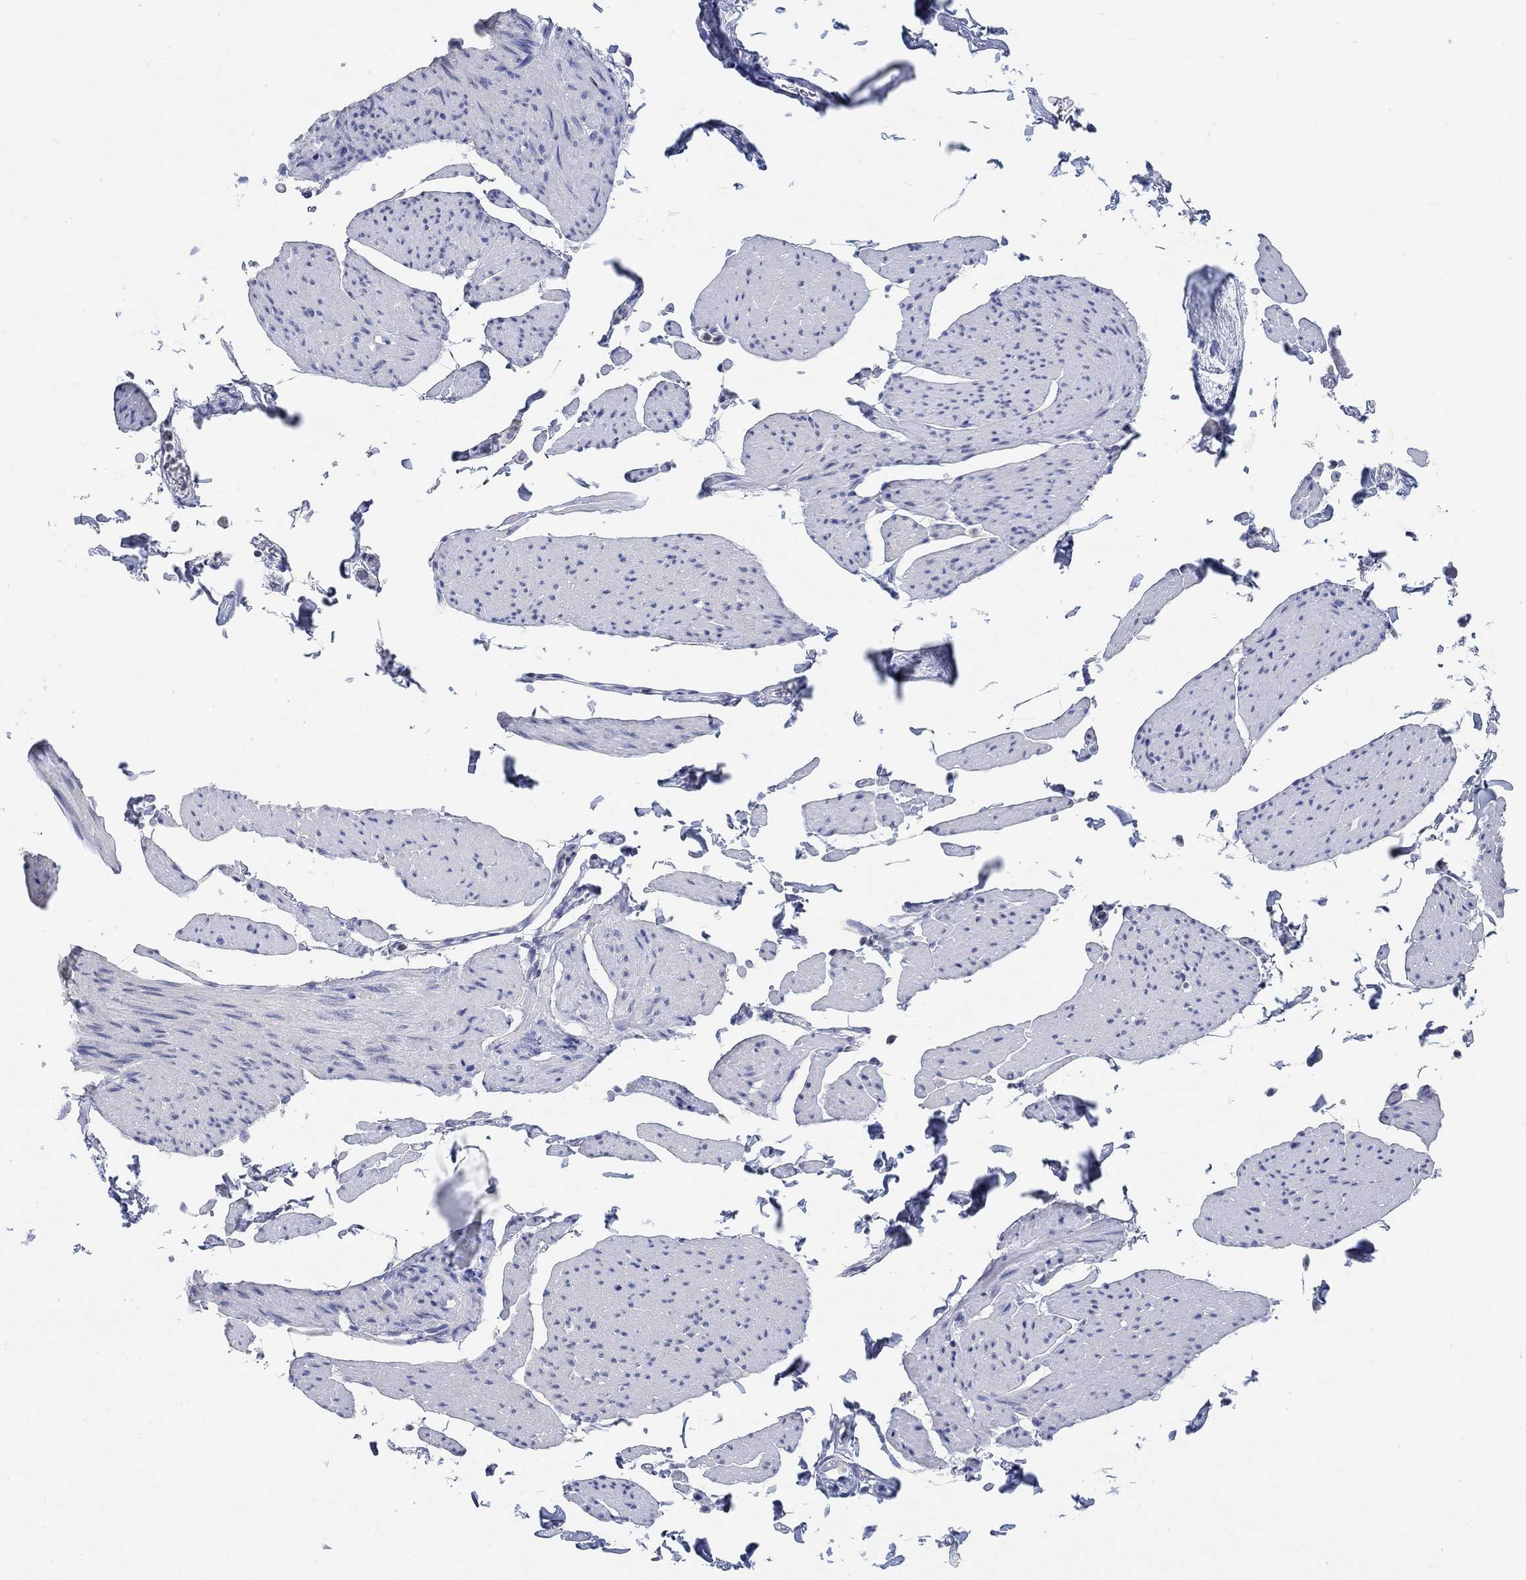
{"staining": {"intensity": "negative", "quantity": "none", "location": "none"}, "tissue": "smooth muscle", "cell_type": "Smooth muscle cells", "image_type": "normal", "snomed": [{"axis": "morphology", "description": "Normal tissue, NOS"}, {"axis": "topography", "description": "Adipose tissue"}, {"axis": "topography", "description": "Smooth muscle"}, {"axis": "topography", "description": "Peripheral nerve tissue"}], "caption": "The image displays no staining of smooth muscle cells in normal smooth muscle.", "gene": "ATP6V1E2", "patient": {"sex": "male", "age": 83}}